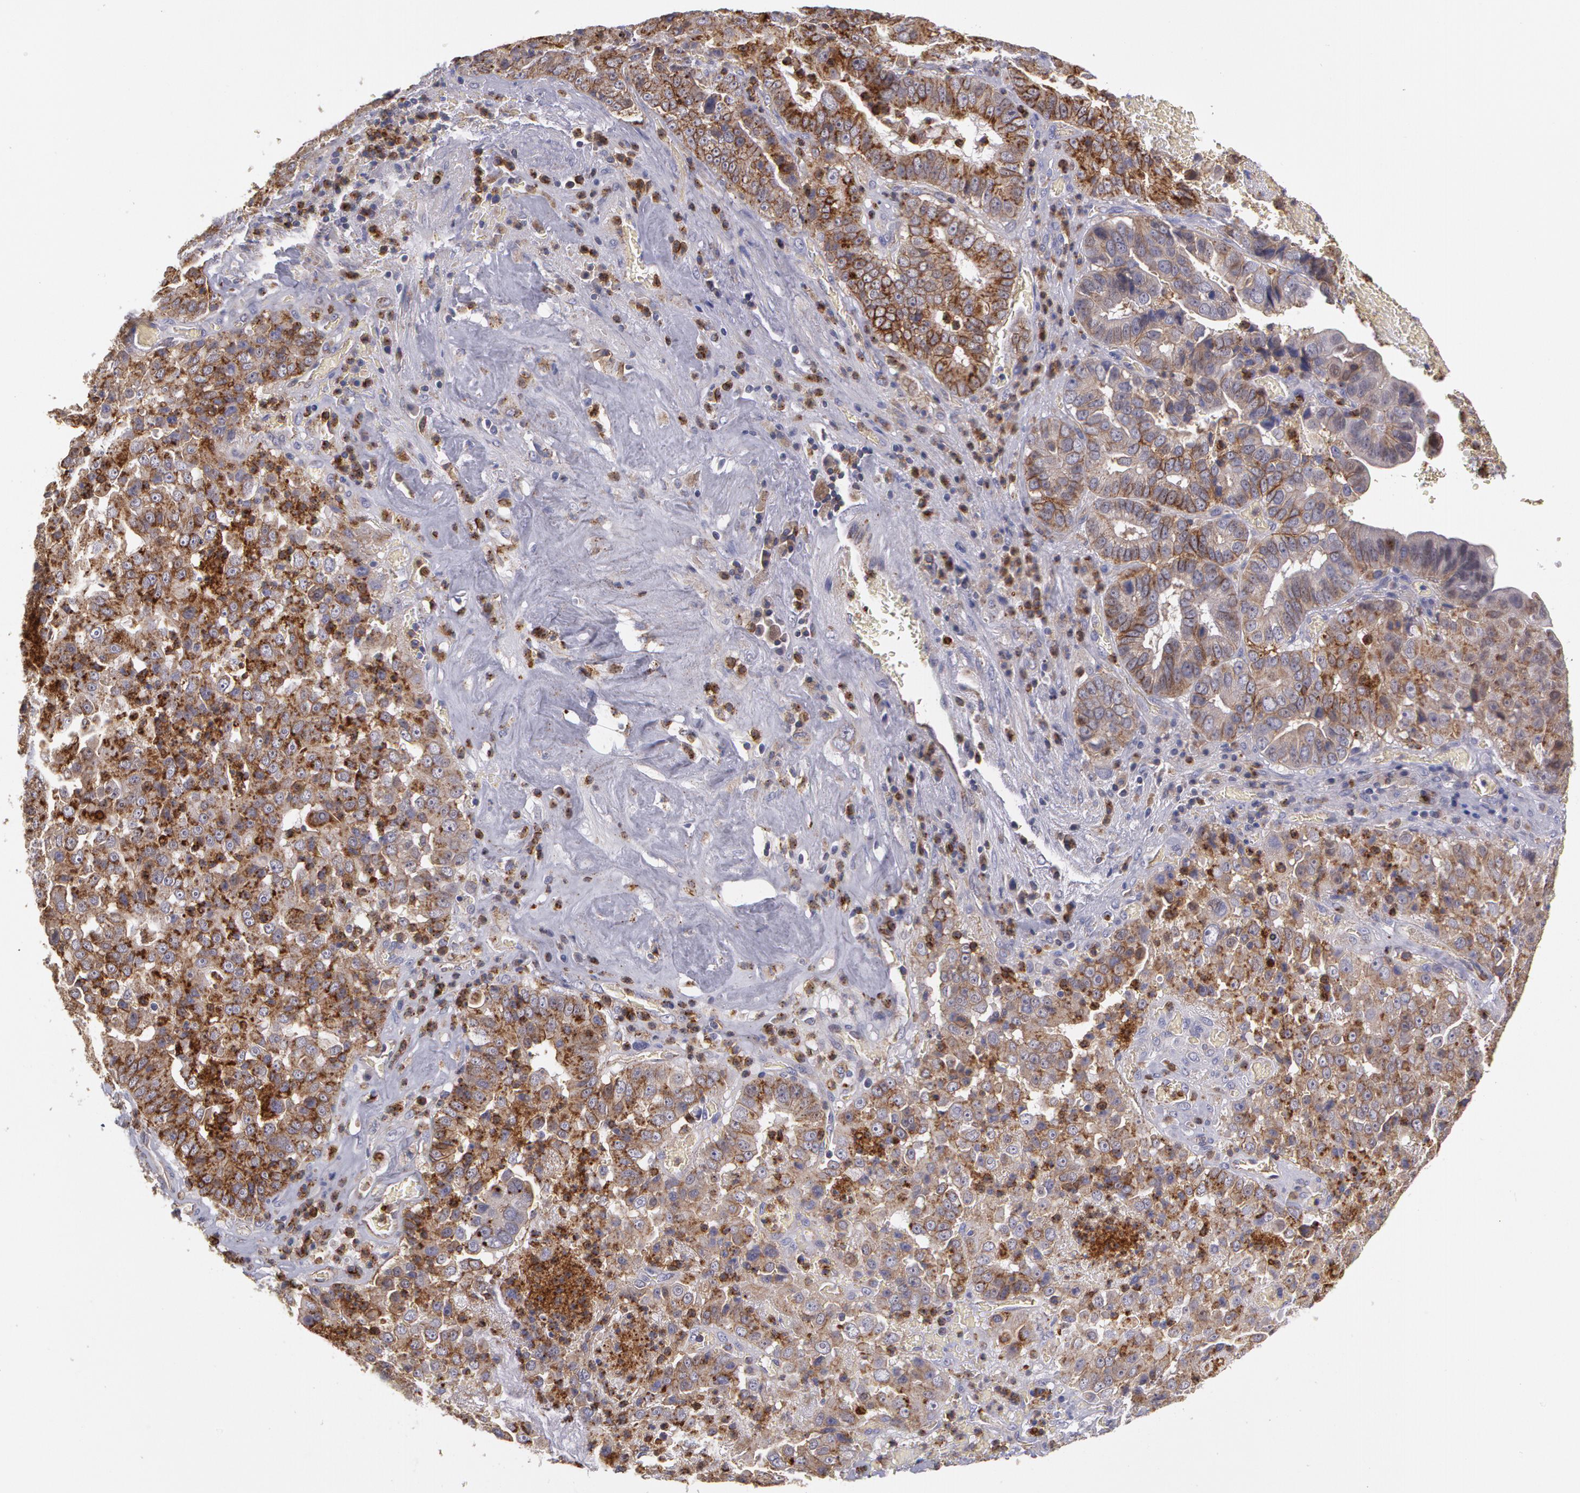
{"staining": {"intensity": "moderate", "quantity": ">75%", "location": "cytoplasmic/membranous"}, "tissue": "liver cancer", "cell_type": "Tumor cells", "image_type": "cancer", "snomed": [{"axis": "morphology", "description": "Cholangiocarcinoma"}, {"axis": "topography", "description": "Liver"}], "caption": "Moderate cytoplasmic/membranous positivity is seen in approximately >75% of tumor cells in liver cholangiocarcinoma.", "gene": "FLOT2", "patient": {"sex": "female", "age": 79}}